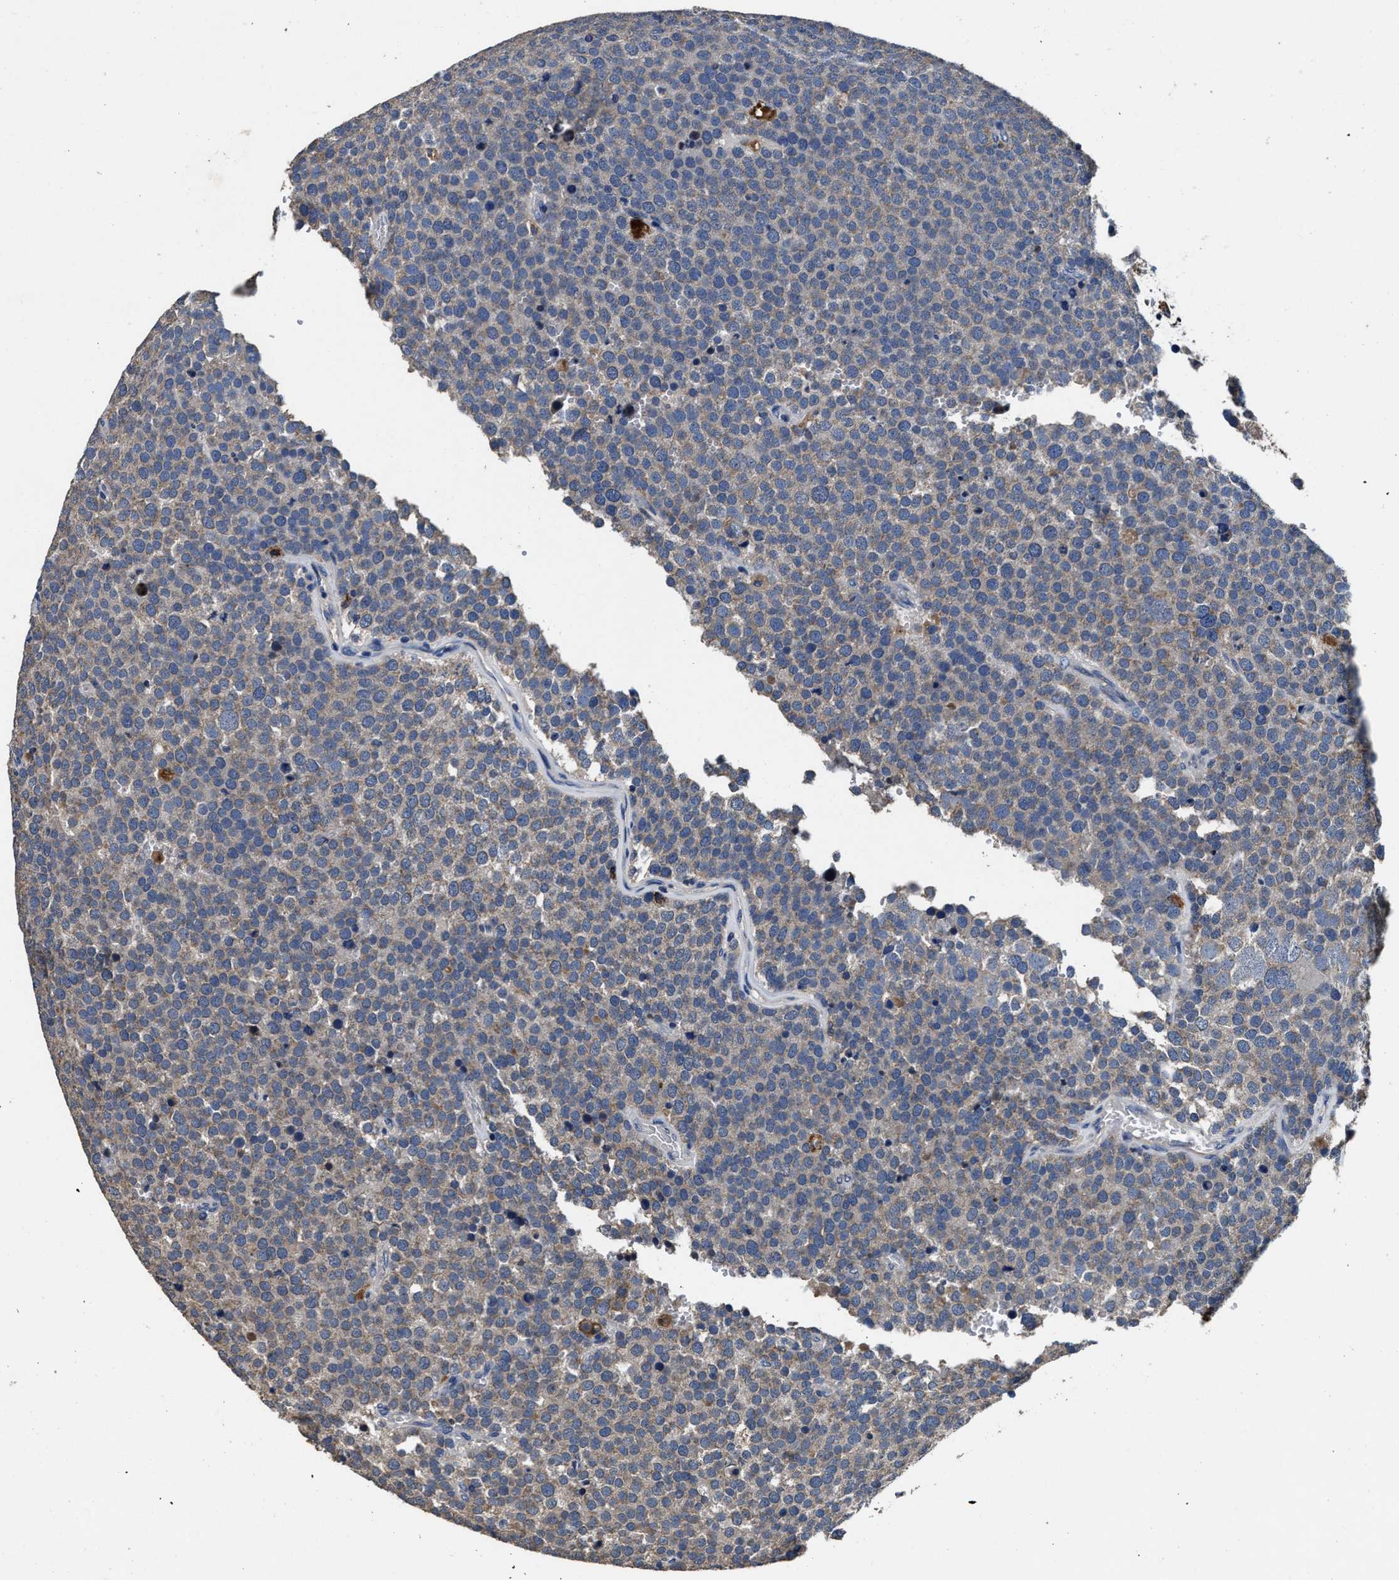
{"staining": {"intensity": "negative", "quantity": "none", "location": "none"}, "tissue": "testis cancer", "cell_type": "Tumor cells", "image_type": "cancer", "snomed": [{"axis": "morphology", "description": "Normal tissue, NOS"}, {"axis": "morphology", "description": "Seminoma, NOS"}, {"axis": "topography", "description": "Testis"}], "caption": "An immunohistochemistry (IHC) histopathology image of testis seminoma is shown. There is no staining in tumor cells of testis seminoma.", "gene": "UBR4", "patient": {"sex": "male", "age": 71}}